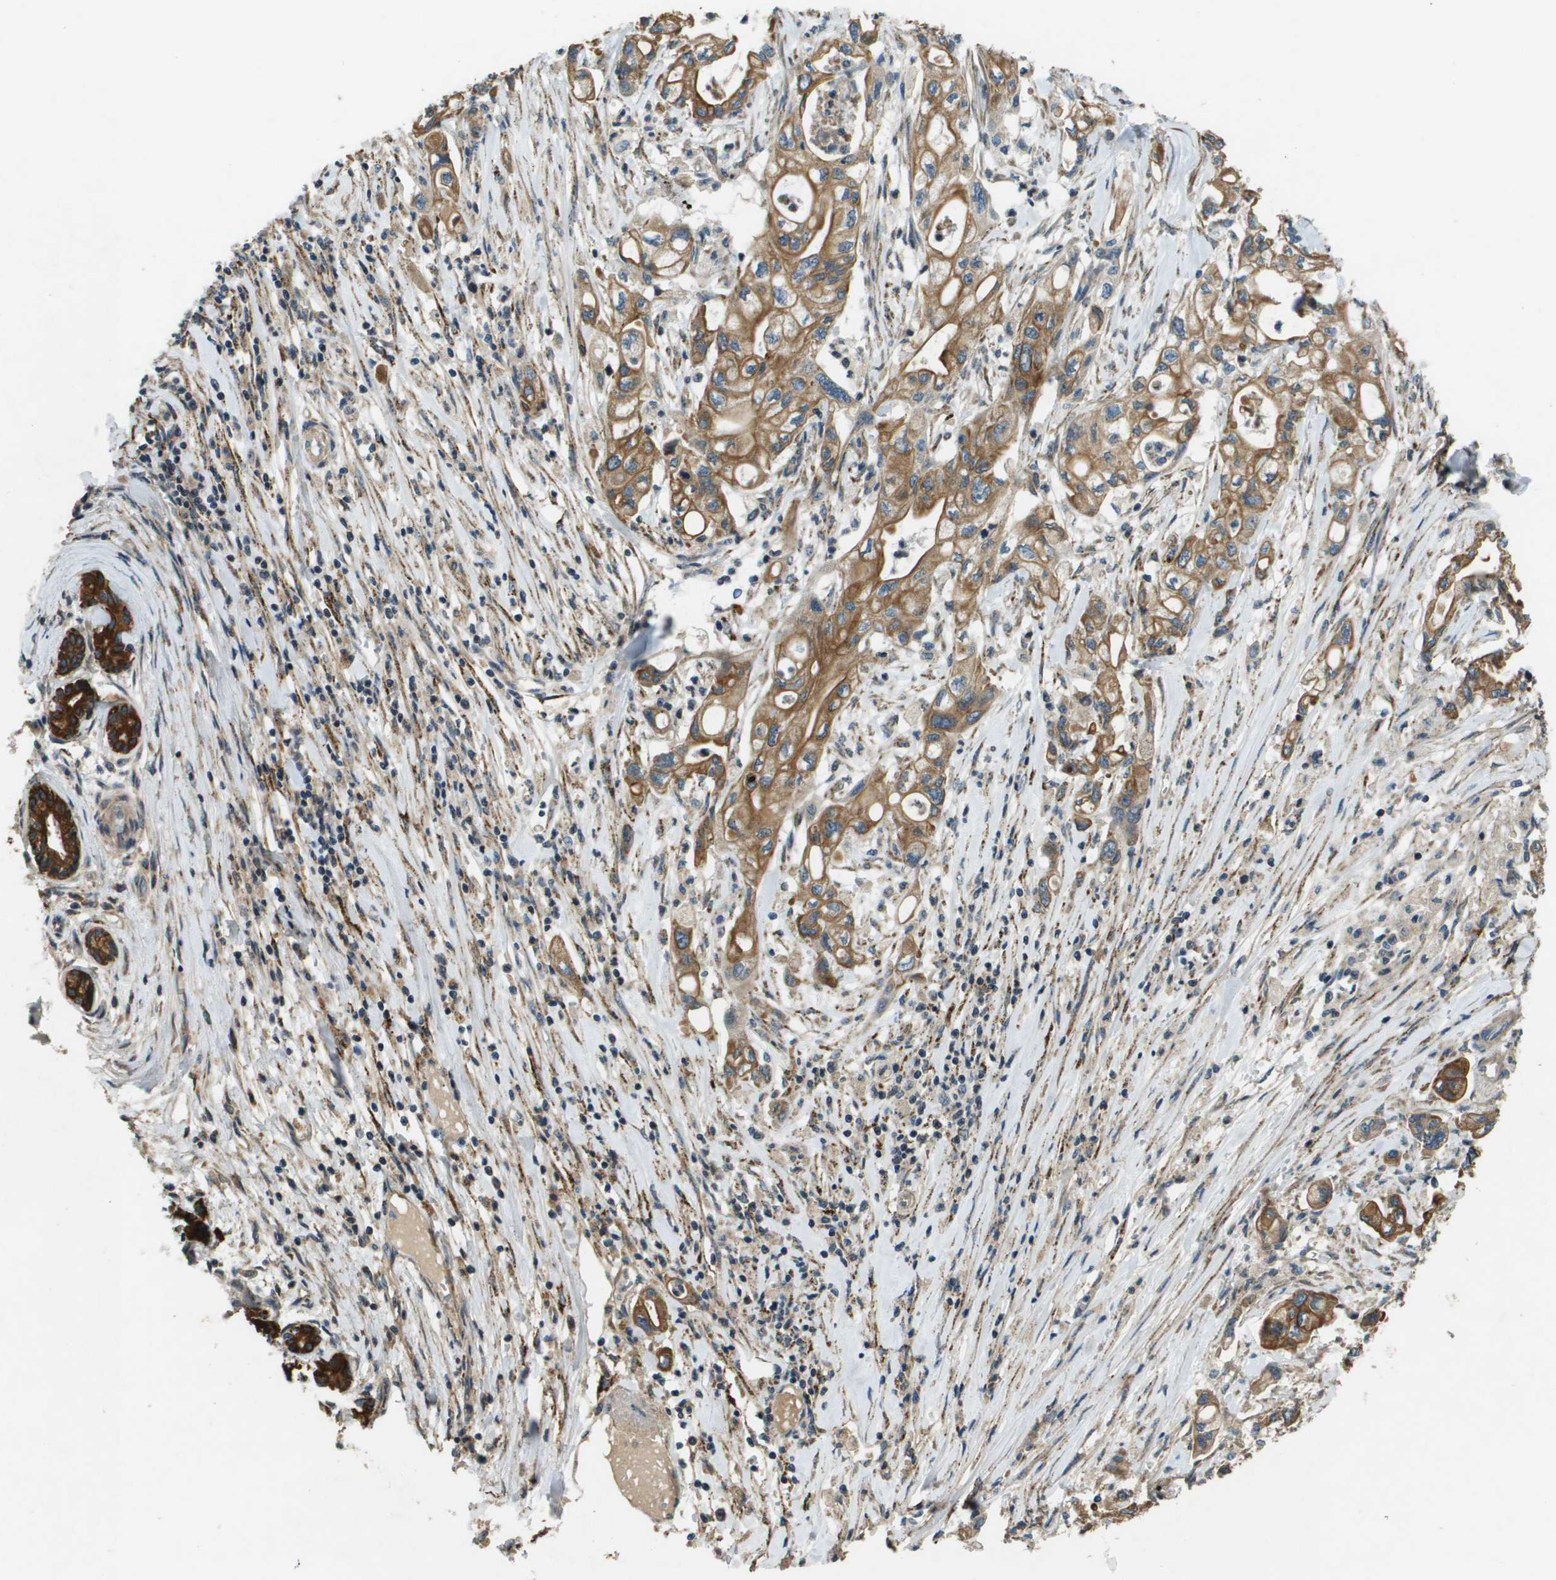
{"staining": {"intensity": "moderate", "quantity": ">75%", "location": "cytoplasmic/membranous"}, "tissue": "pancreatic cancer", "cell_type": "Tumor cells", "image_type": "cancer", "snomed": [{"axis": "morphology", "description": "Adenocarcinoma, NOS"}, {"axis": "topography", "description": "Pancreas"}], "caption": "Protein analysis of pancreatic adenocarcinoma tissue exhibits moderate cytoplasmic/membranous staining in about >75% of tumor cells.", "gene": "CDKN2C", "patient": {"sex": "male", "age": 79}}